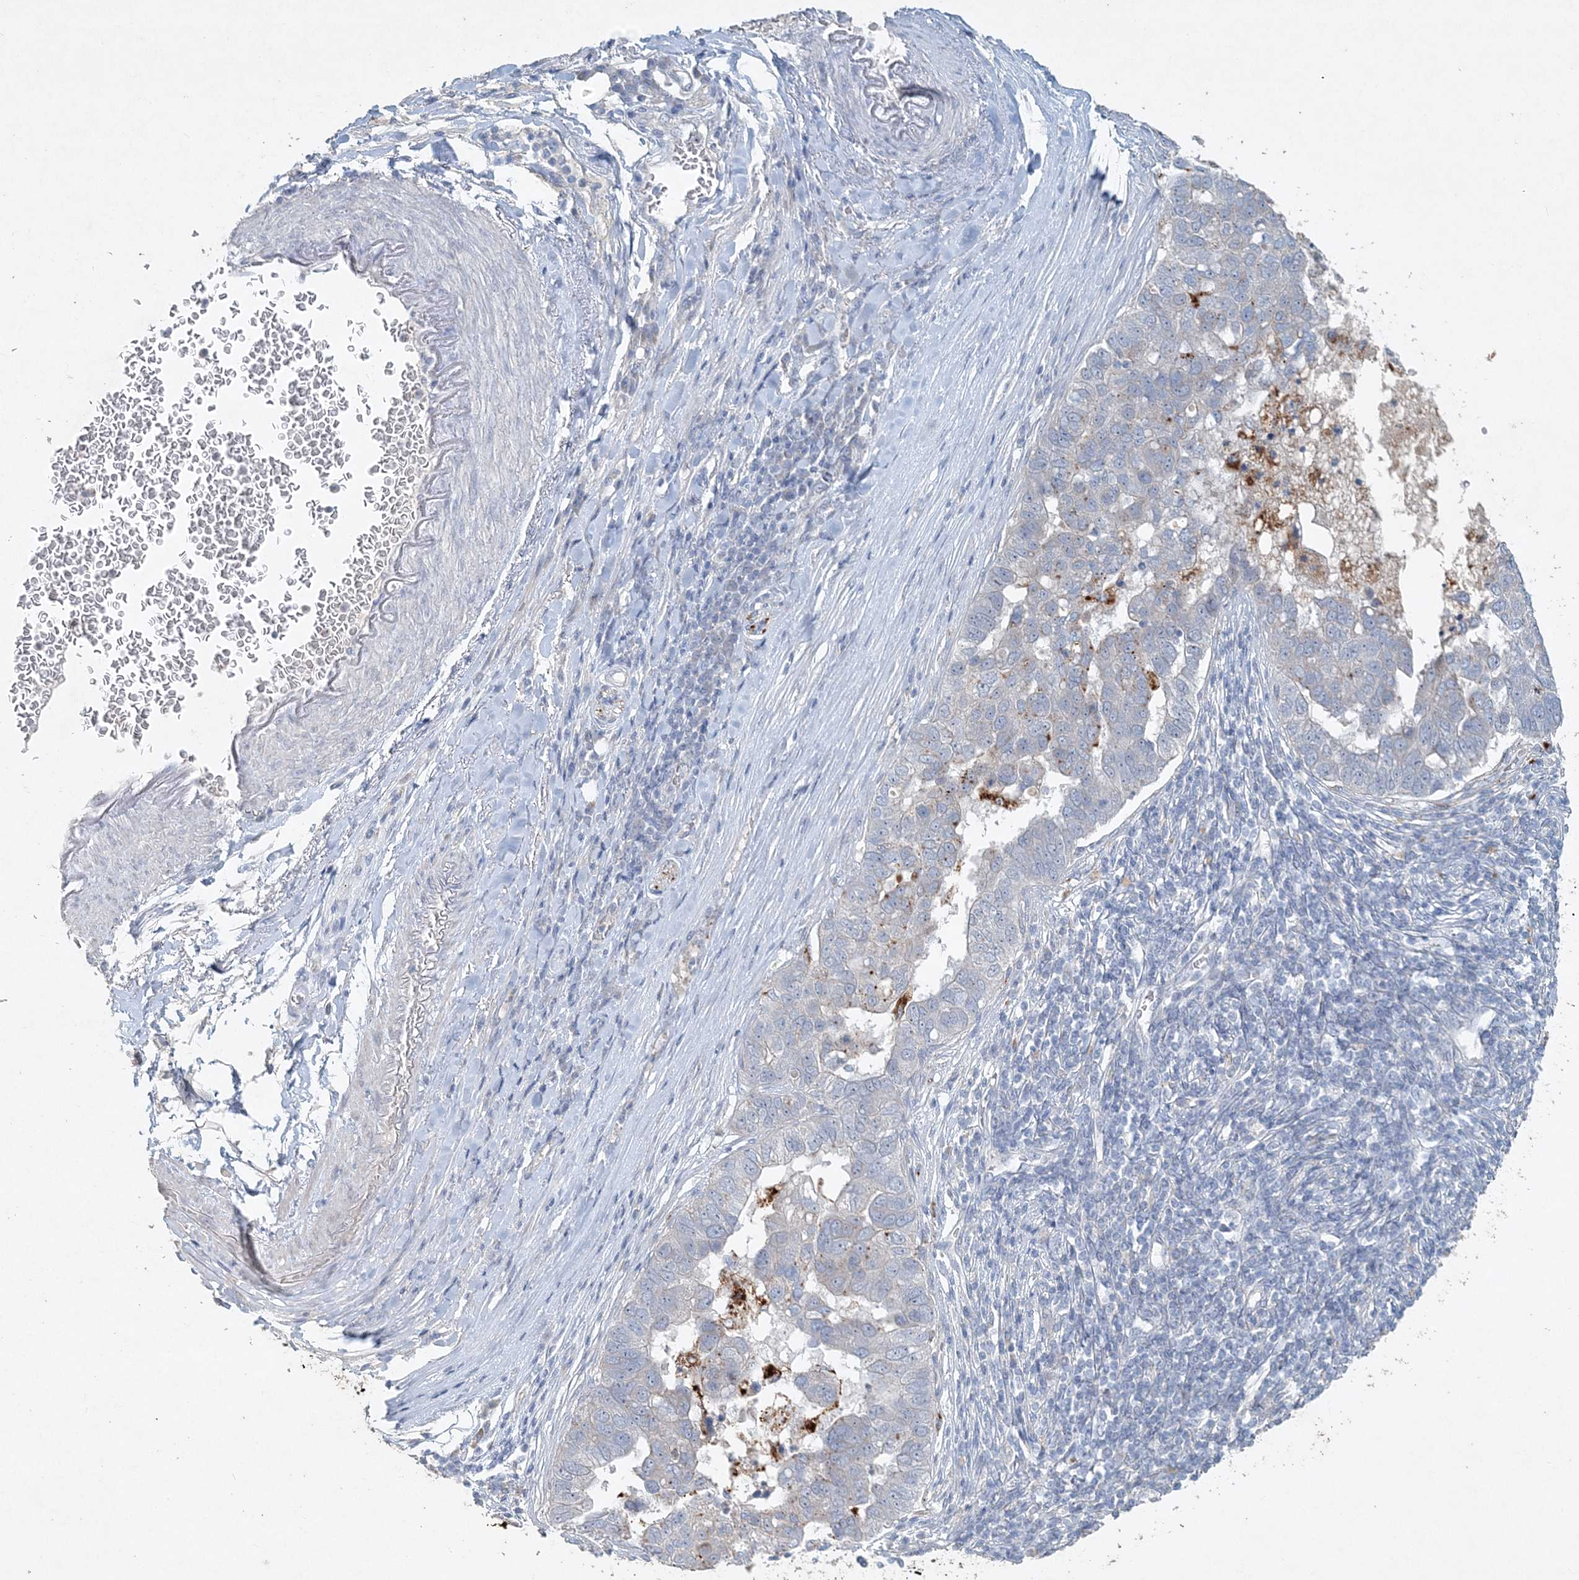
{"staining": {"intensity": "negative", "quantity": "none", "location": "none"}, "tissue": "pancreatic cancer", "cell_type": "Tumor cells", "image_type": "cancer", "snomed": [{"axis": "morphology", "description": "Adenocarcinoma, NOS"}, {"axis": "topography", "description": "Pancreas"}], "caption": "The histopathology image exhibits no significant staining in tumor cells of adenocarcinoma (pancreatic).", "gene": "DNAH5", "patient": {"sex": "female", "age": 61}}